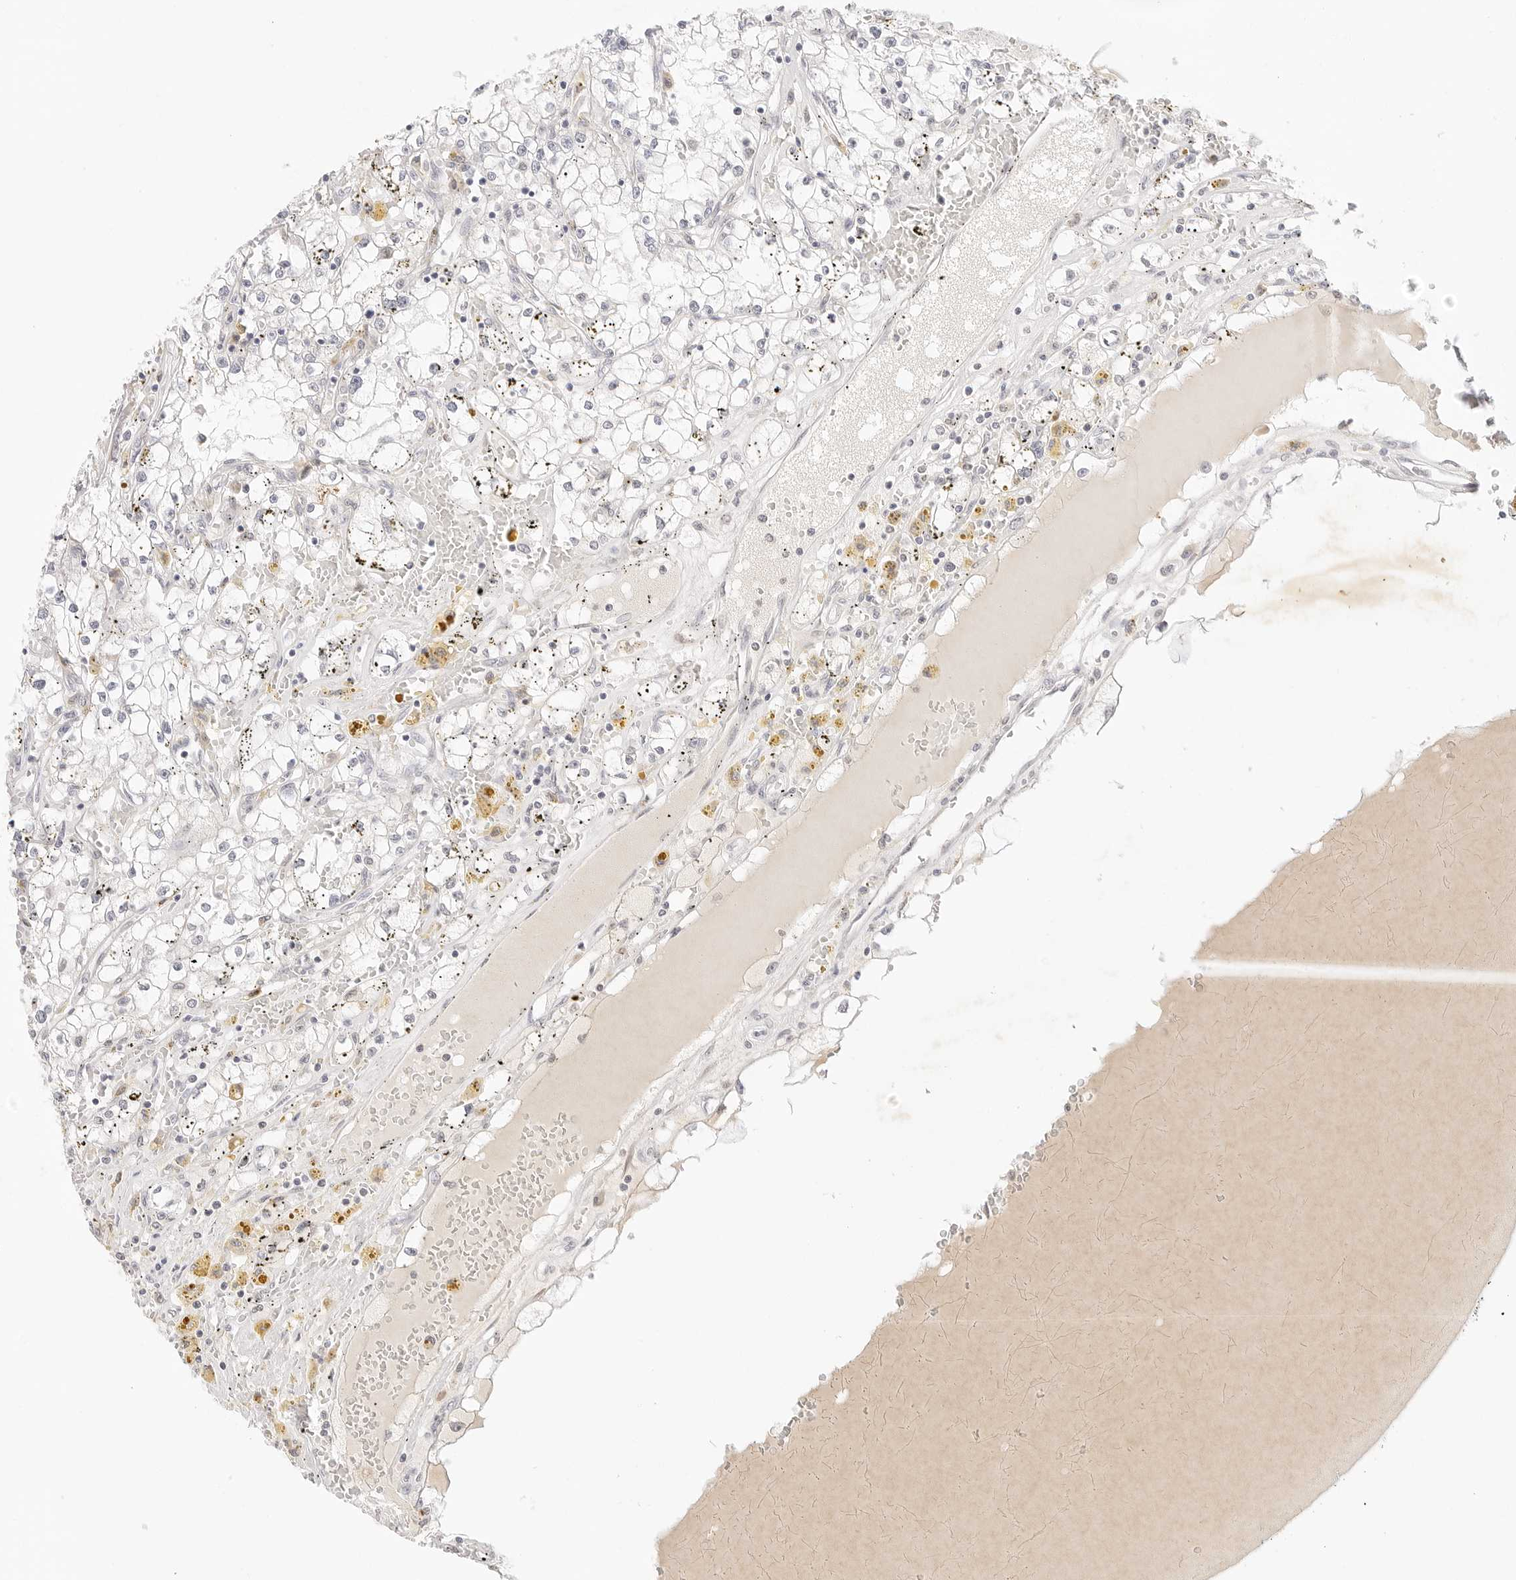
{"staining": {"intensity": "negative", "quantity": "none", "location": "none"}, "tissue": "renal cancer", "cell_type": "Tumor cells", "image_type": "cancer", "snomed": [{"axis": "morphology", "description": "Adenocarcinoma, NOS"}, {"axis": "topography", "description": "Kidney"}], "caption": "This is a histopathology image of IHC staining of renal adenocarcinoma, which shows no positivity in tumor cells. The staining was performed using DAB to visualize the protein expression in brown, while the nuclei were stained in blue with hematoxylin (Magnification: 20x).", "gene": "XKR4", "patient": {"sex": "male", "age": 56}}